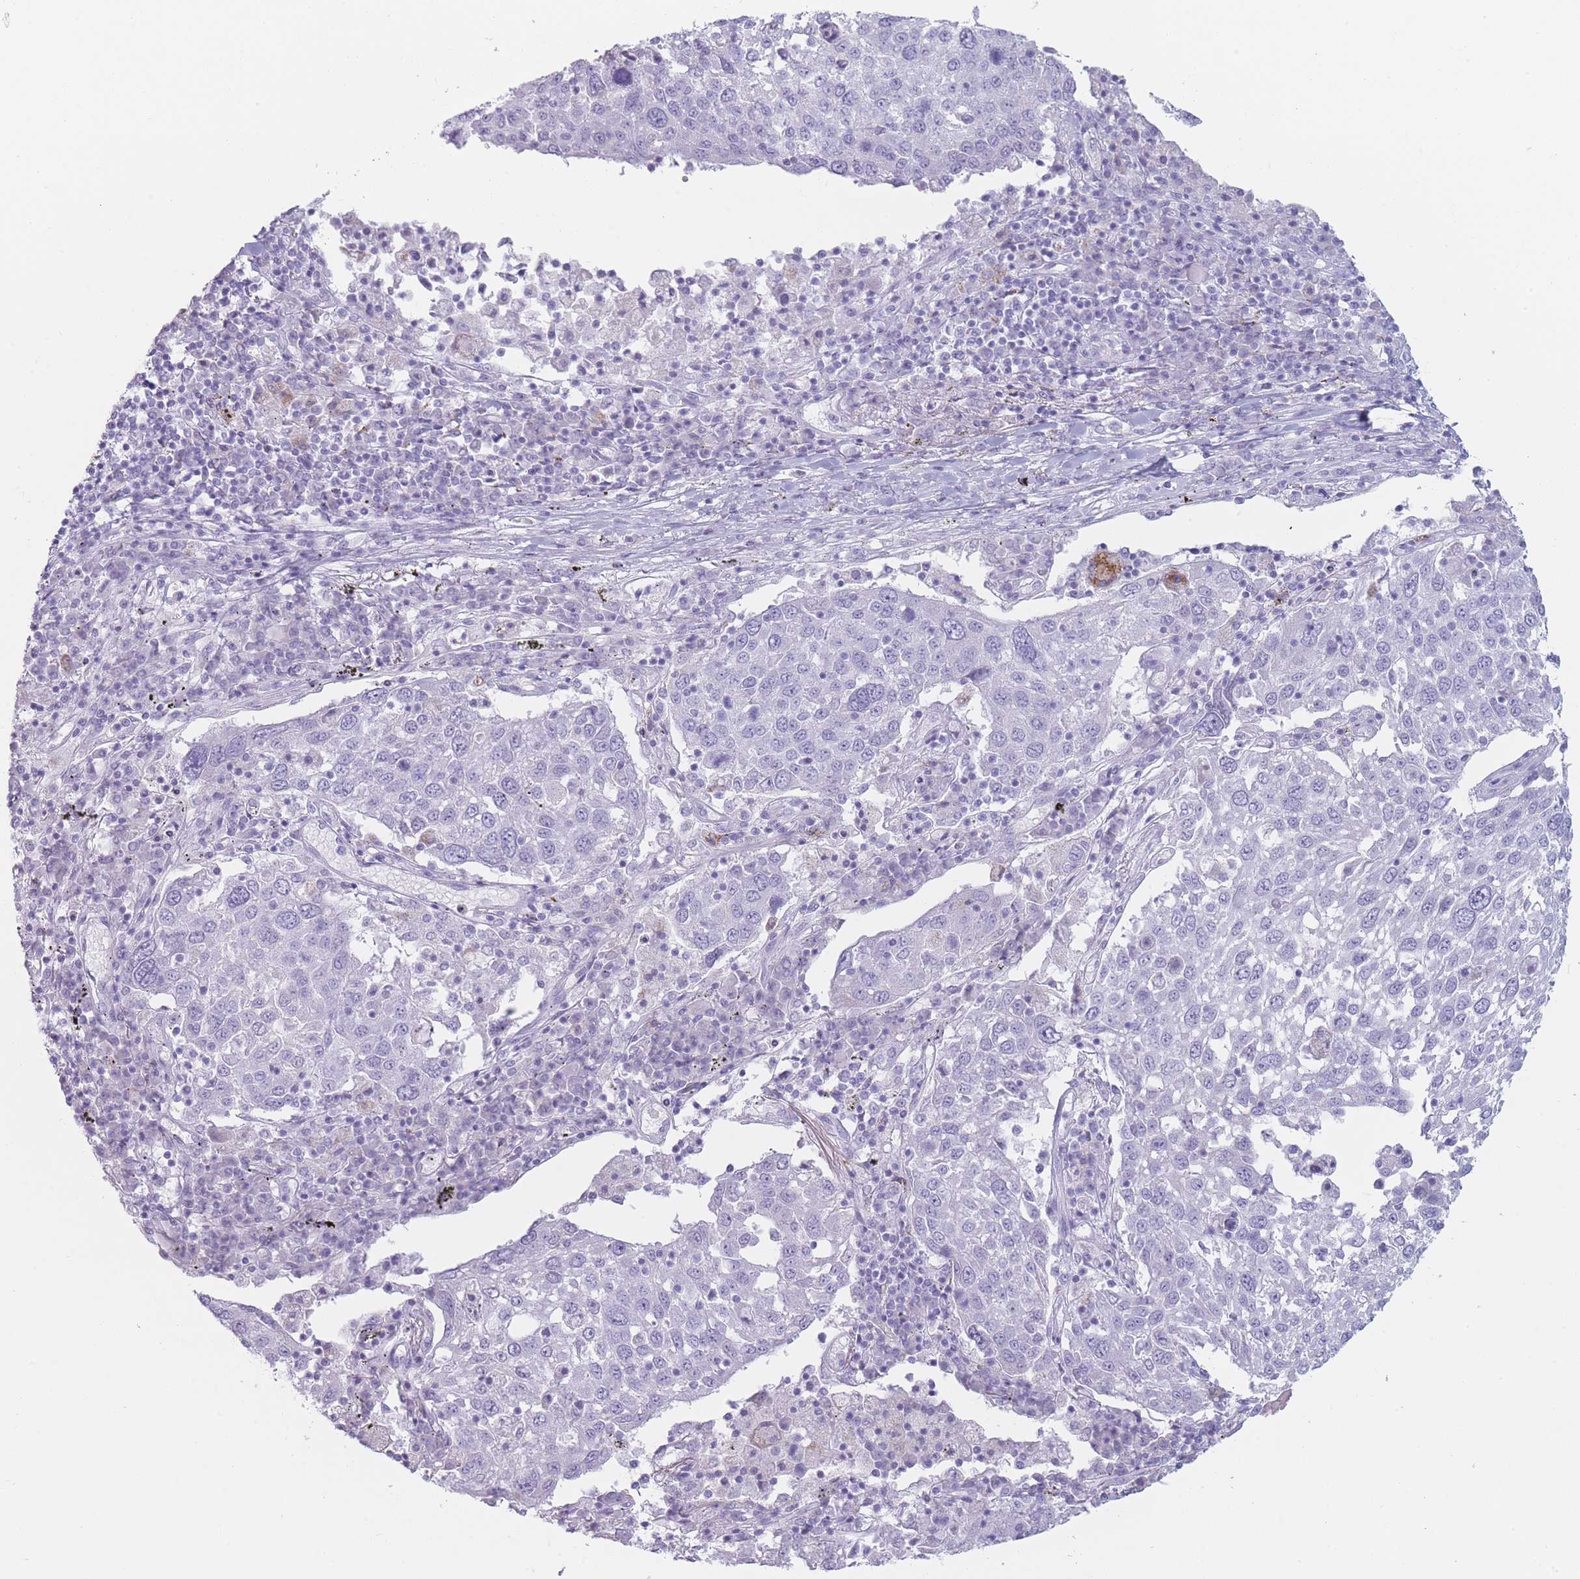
{"staining": {"intensity": "negative", "quantity": "none", "location": "none"}, "tissue": "lung cancer", "cell_type": "Tumor cells", "image_type": "cancer", "snomed": [{"axis": "morphology", "description": "Squamous cell carcinoma, NOS"}, {"axis": "topography", "description": "Lung"}], "caption": "This is an IHC photomicrograph of human lung cancer (squamous cell carcinoma). There is no expression in tumor cells.", "gene": "GPR12", "patient": {"sex": "male", "age": 65}}